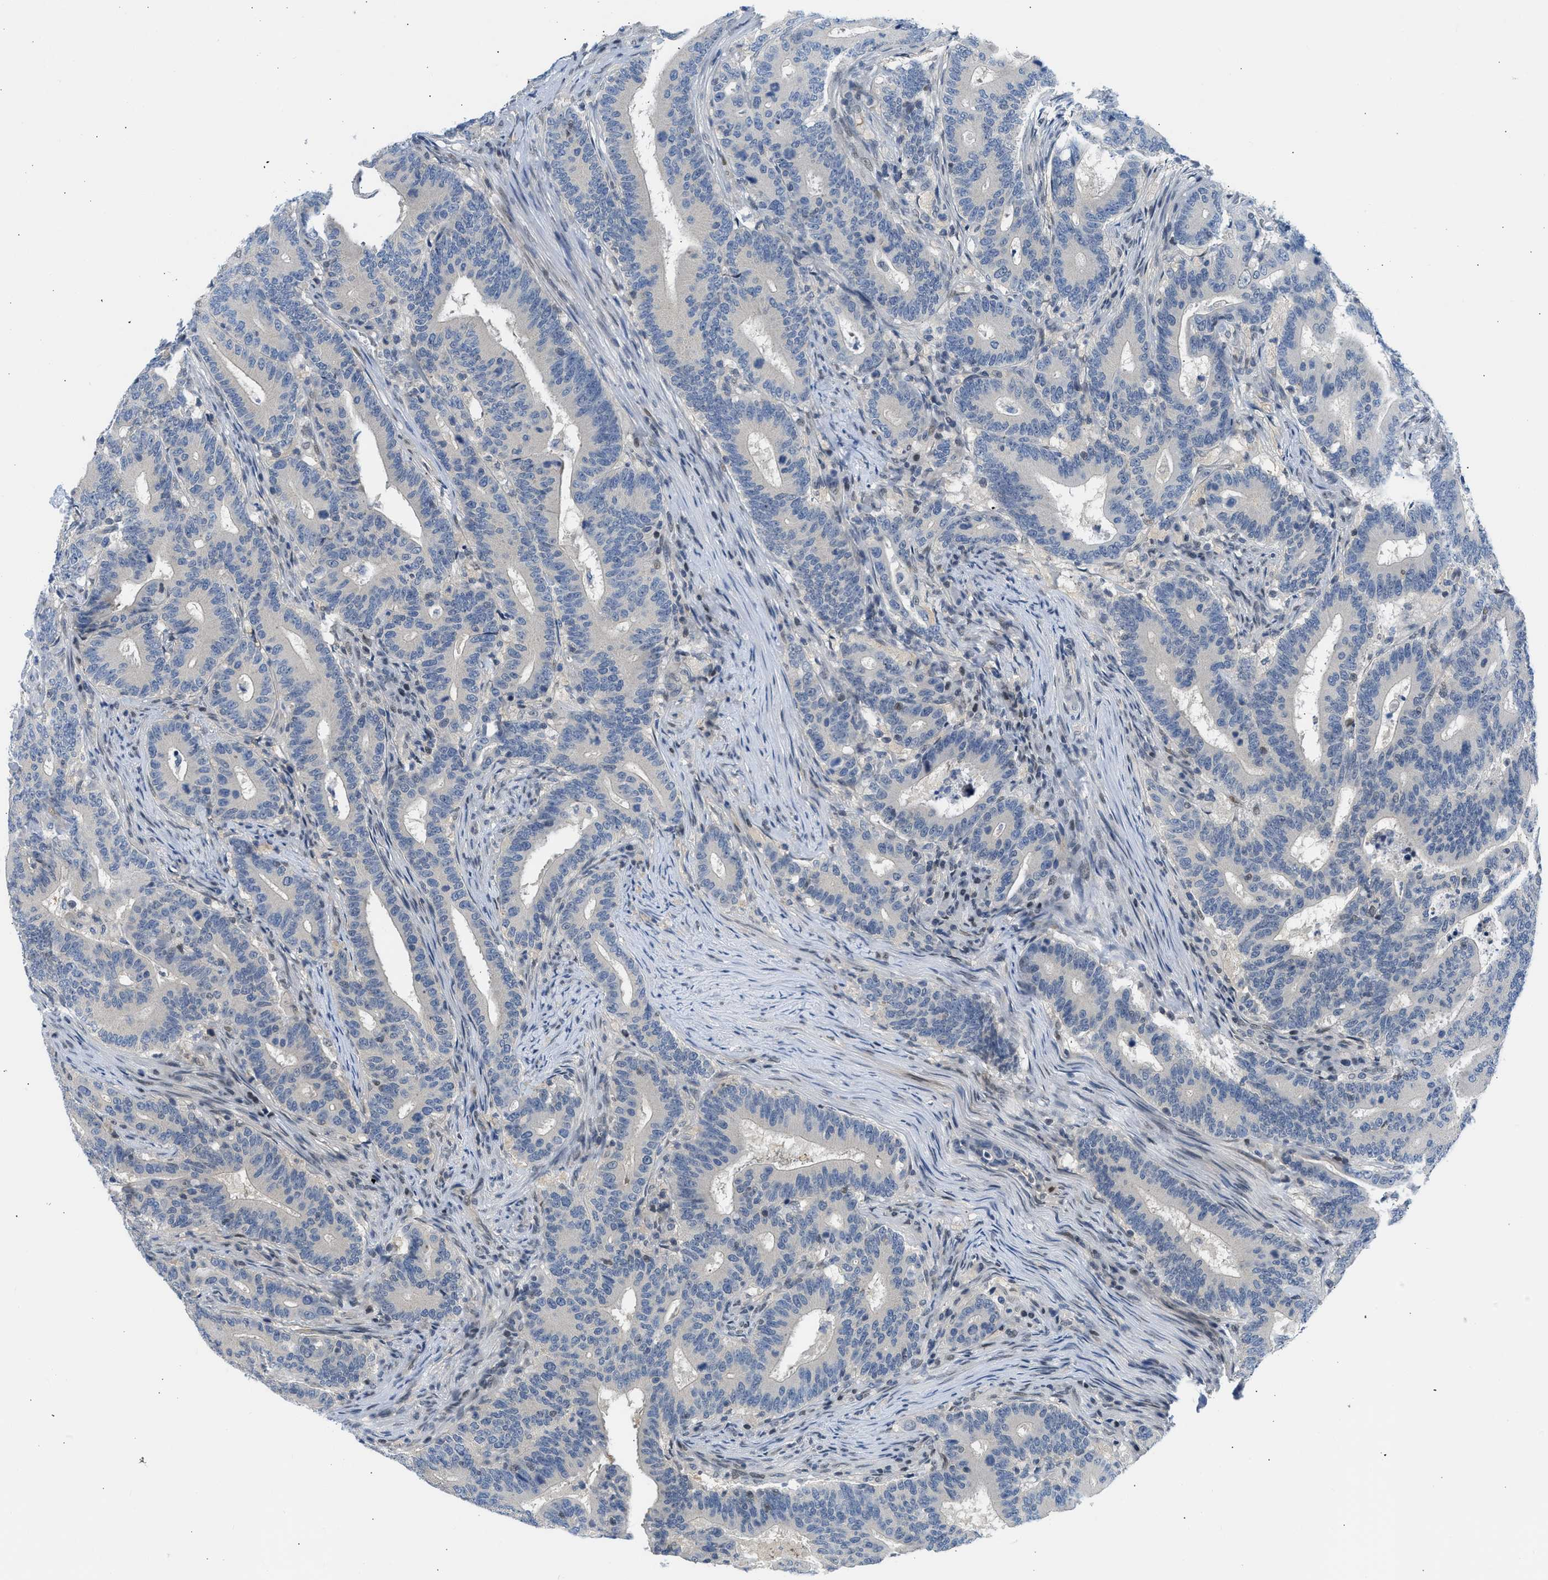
{"staining": {"intensity": "negative", "quantity": "none", "location": "none"}, "tissue": "colorectal cancer", "cell_type": "Tumor cells", "image_type": "cancer", "snomed": [{"axis": "morphology", "description": "Adenocarcinoma, NOS"}, {"axis": "topography", "description": "Colon"}], "caption": "The image exhibits no significant staining in tumor cells of colorectal adenocarcinoma.", "gene": "OLIG3", "patient": {"sex": "female", "age": 66}}